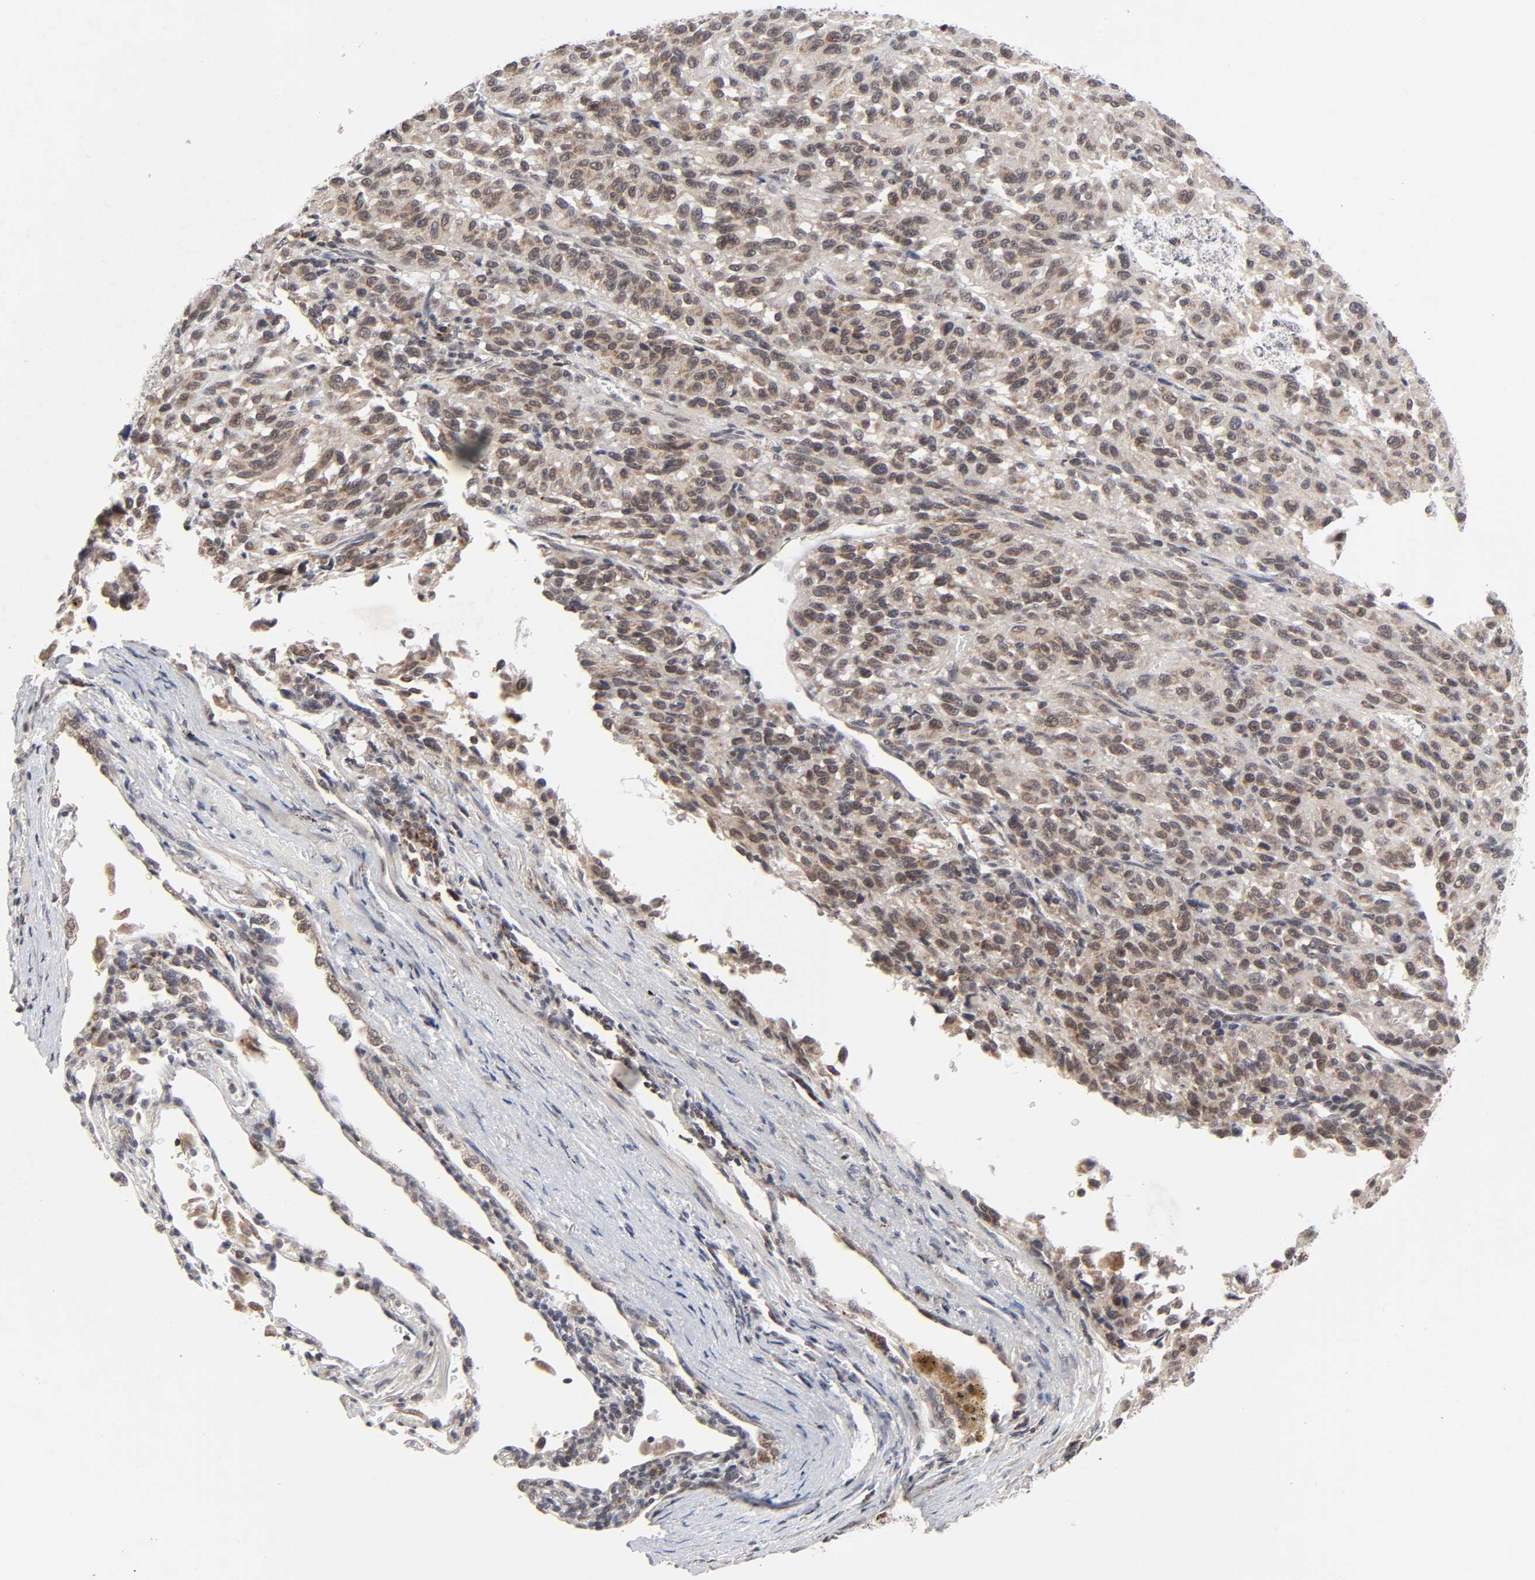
{"staining": {"intensity": "moderate", "quantity": ">75%", "location": "cytoplasmic/membranous,nuclear"}, "tissue": "melanoma", "cell_type": "Tumor cells", "image_type": "cancer", "snomed": [{"axis": "morphology", "description": "Malignant melanoma, Metastatic site"}, {"axis": "topography", "description": "Lung"}], "caption": "High-magnification brightfield microscopy of malignant melanoma (metastatic site) stained with DAB (3,3'-diaminobenzidine) (brown) and counterstained with hematoxylin (blue). tumor cells exhibit moderate cytoplasmic/membranous and nuclear expression is appreciated in about>75% of cells. The staining was performed using DAB, with brown indicating positive protein expression. Nuclei are stained blue with hematoxylin.", "gene": "AUH", "patient": {"sex": "male", "age": 64}}